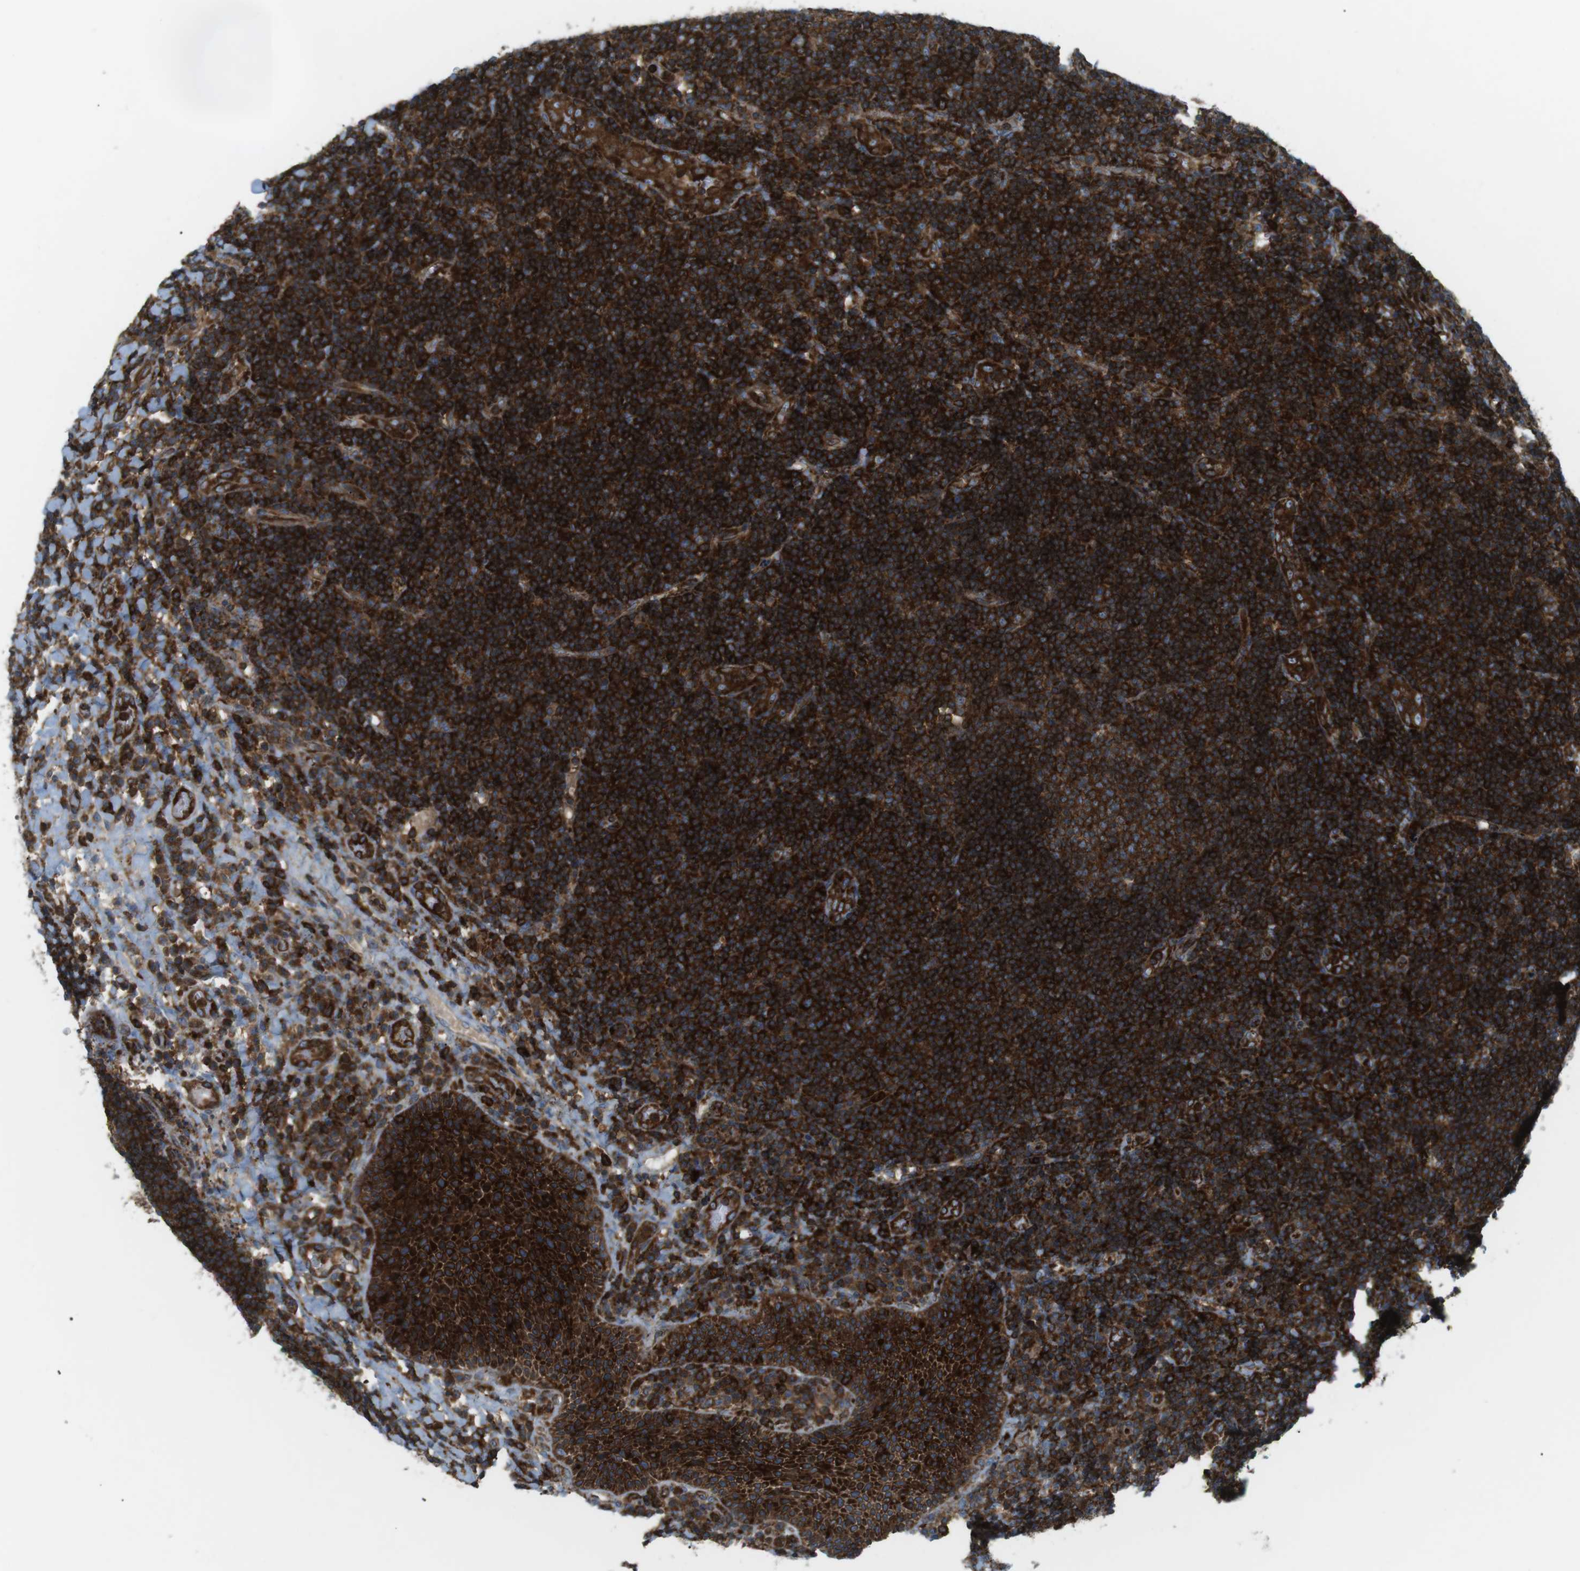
{"staining": {"intensity": "strong", "quantity": ">75%", "location": "cytoplasmic/membranous"}, "tissue": "lymphoma", "cell_type": "Tumor cells", "image_type": "cancer", "snomed": [{"axis": "morphology", "description": "Malignant lymphoma, non-Hodgkin's type, High grade"}, {"axis": "topography", "description": "Tonsil"}], "caption": "Malignant lymphoma, non-Hodgkin's type (high-grade) tissue demonstrates strong cytoplasmic/membranous staining in about >75% of tumor cells", "gene": "FLII", "patient": {"sex": "female", "age": 36}}